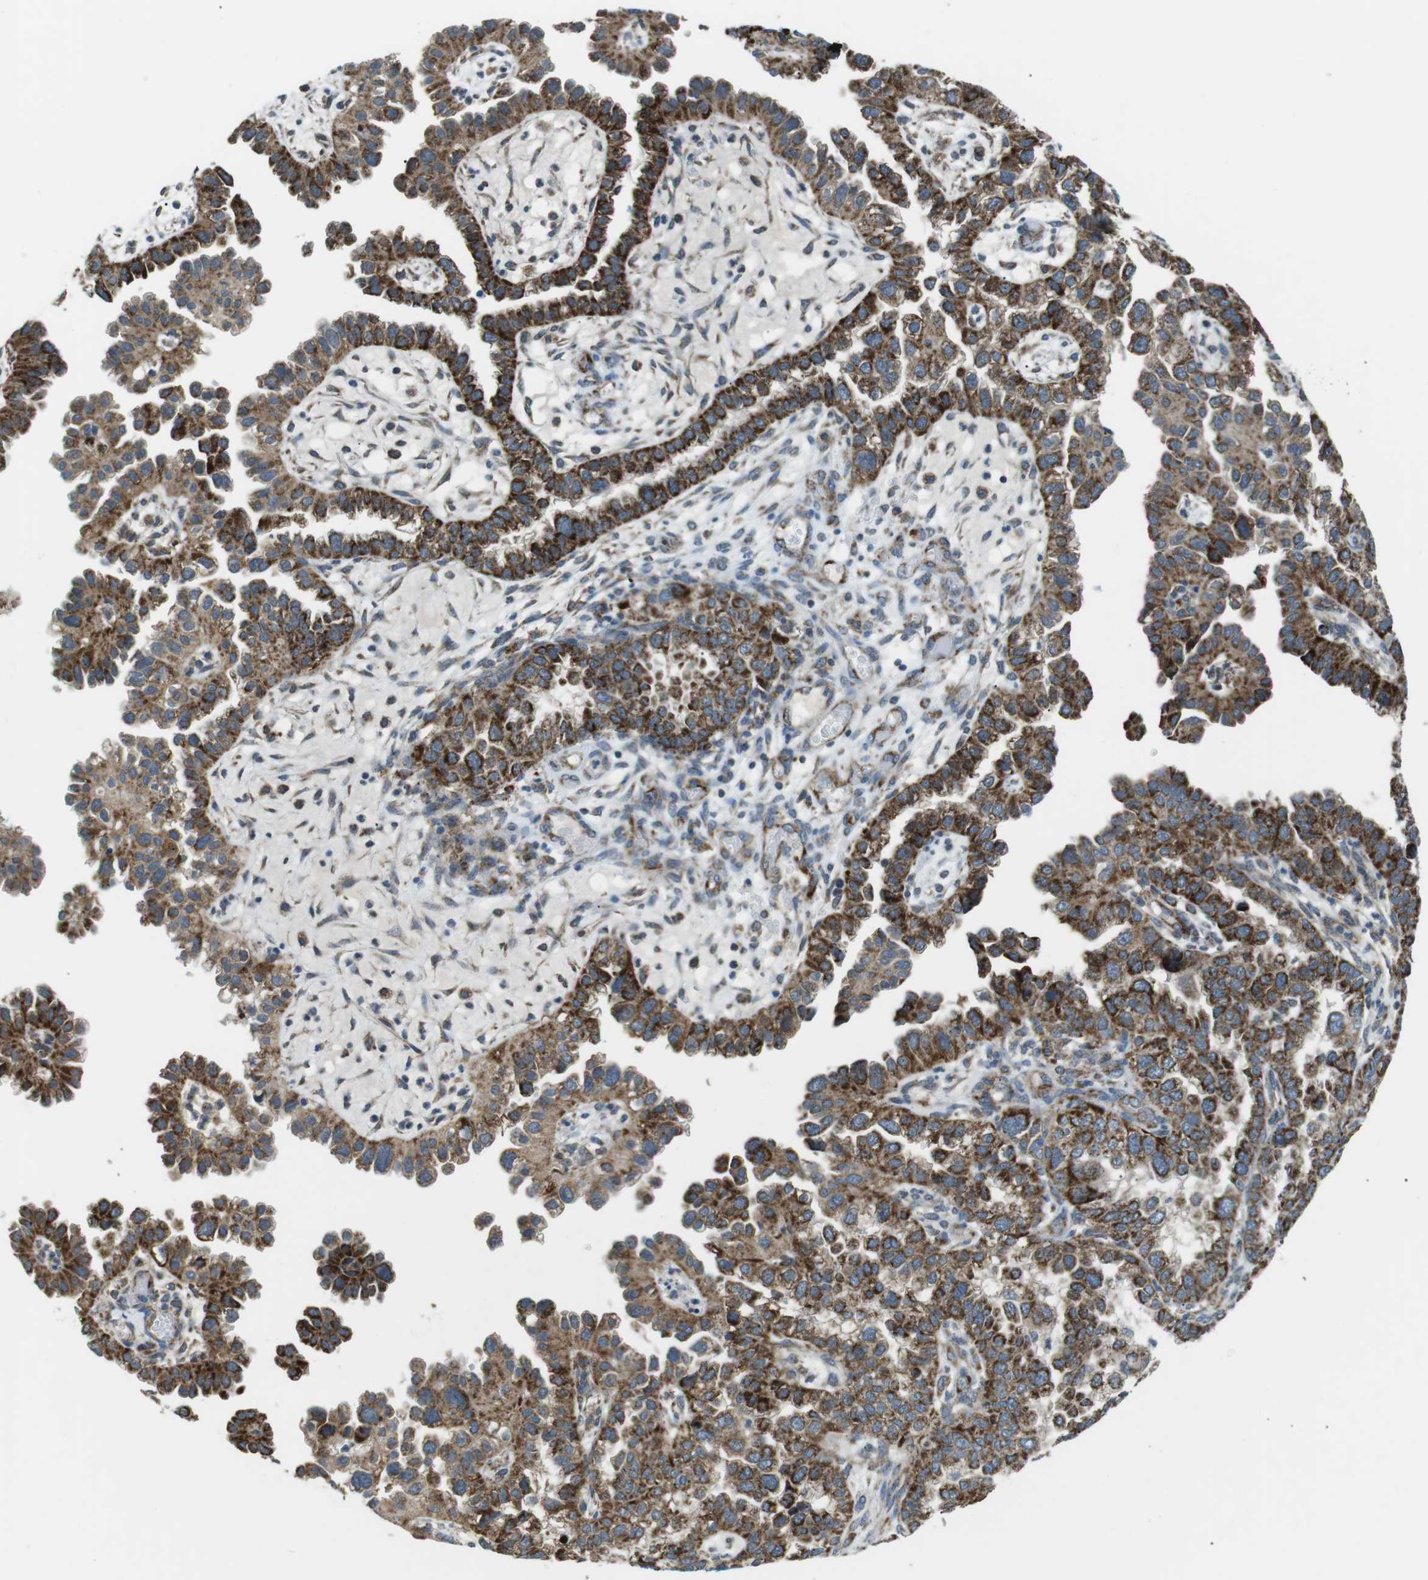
{"staining": {"intensity": "strong", "quantity": ">75%", "location": "cytoplasmic/membranous"}, "tissue": "endometrial cancer", "cell_type": "Tumor cells", "image_type": "cancer", "snomed": [{"axis": "morphology", "description": "Adenocarcinoma, NOS"}, {"axis": "topography", "description": "Endometrium"}], "caption": "IHC of endometrial adenocarcinoma reveals high levels of strong cytoplasmic/membranous staining in approximately >75% of tumor cells. (brown staining indicates protein expression, while blue staining denotes nuclei).", "gene": "BACE1", "patient": {"sex": "female", "age": 85}}